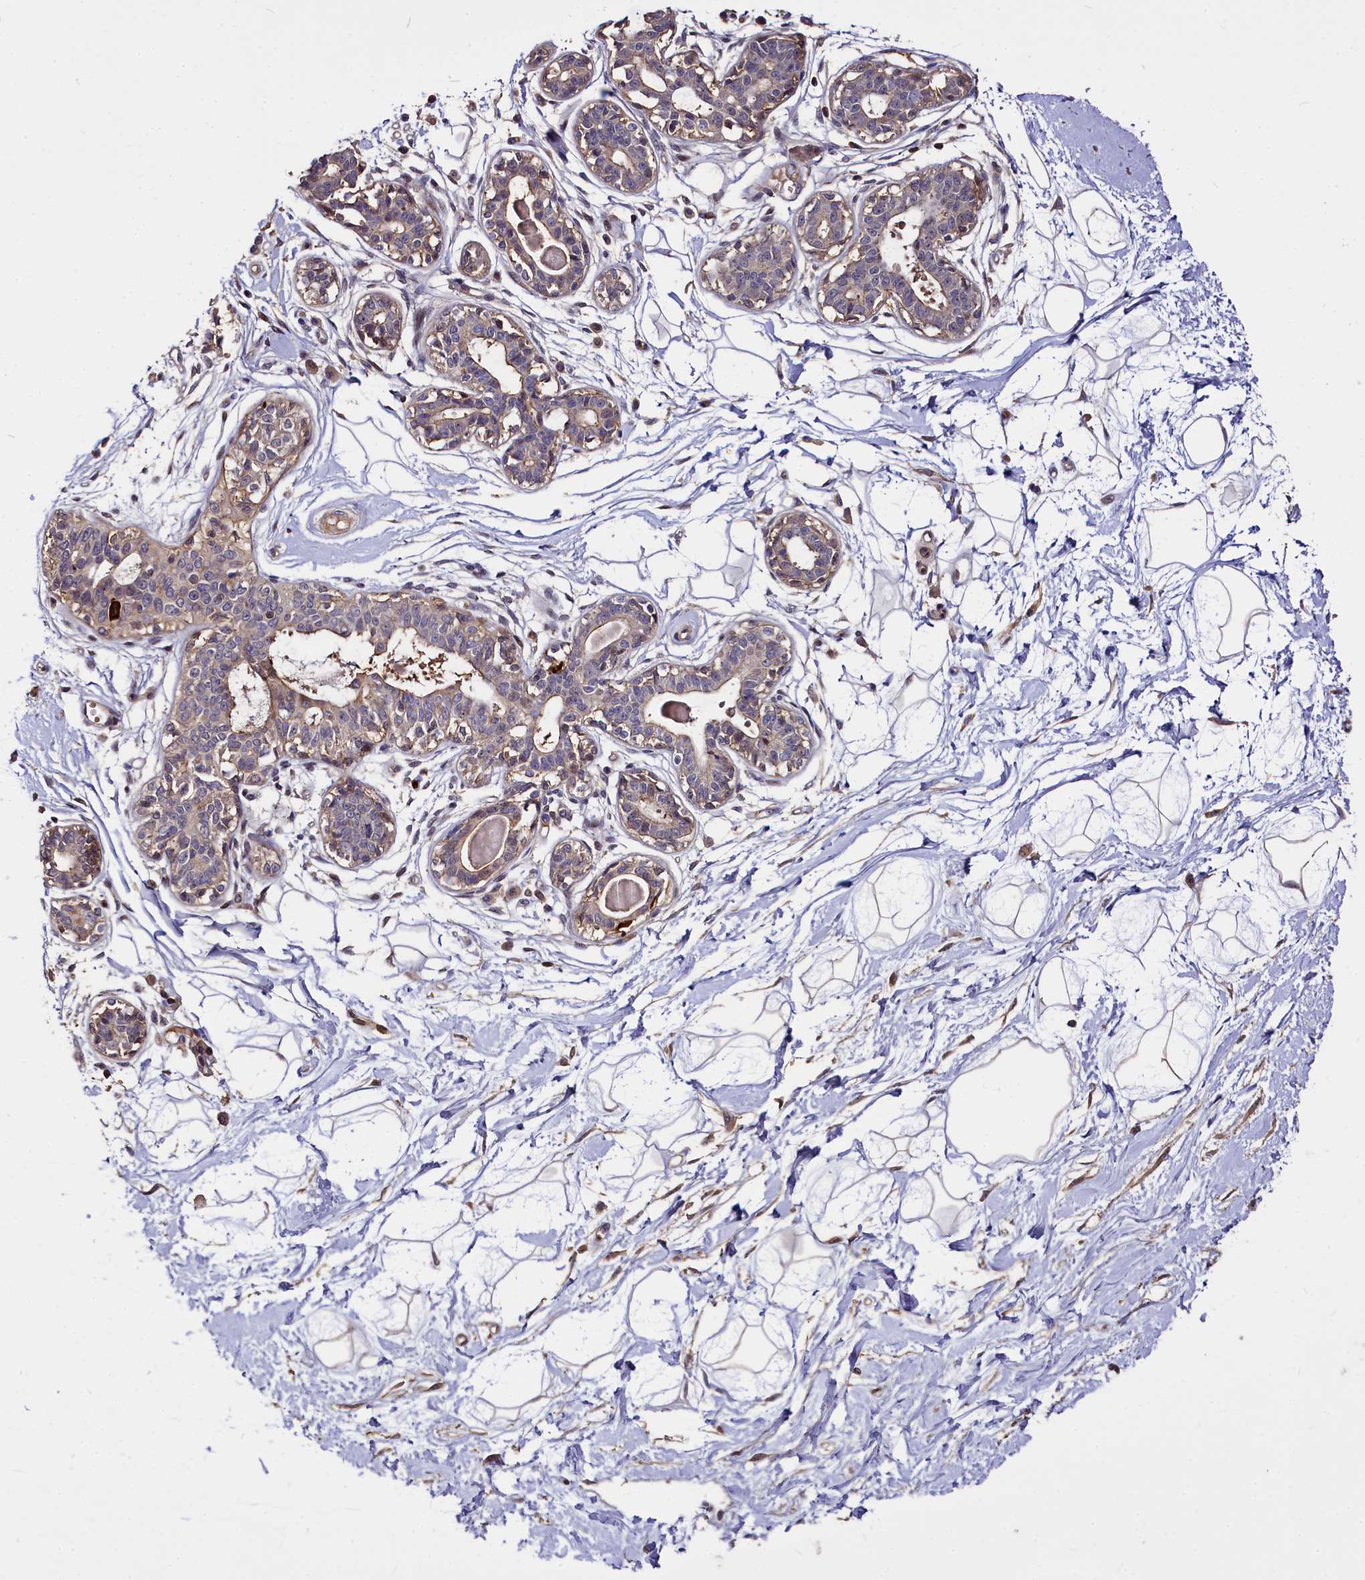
{"staining": {"intensity": "weak", "quantity": ">75%", "location": "nuclear"}, "tissue": "breast", "cell_type": "Adipocytes", "image_type": "normal", "snomed": [{"axis": "morphology", "description": "Normal tissue, NOS"}, {"axis": "topography", "description": "Breast"}], "caption": "A brown stain highlights weak nuclear positivity of a protein in adipocytes of normal human breast. The staining was performed using DAB to visualize the protein expression in brown, while the nuclei were stained in blue with hematoxylin (Magnification: 20x).", "gene": "ATG101", "patient": {"sex": "female", "age": 45}}